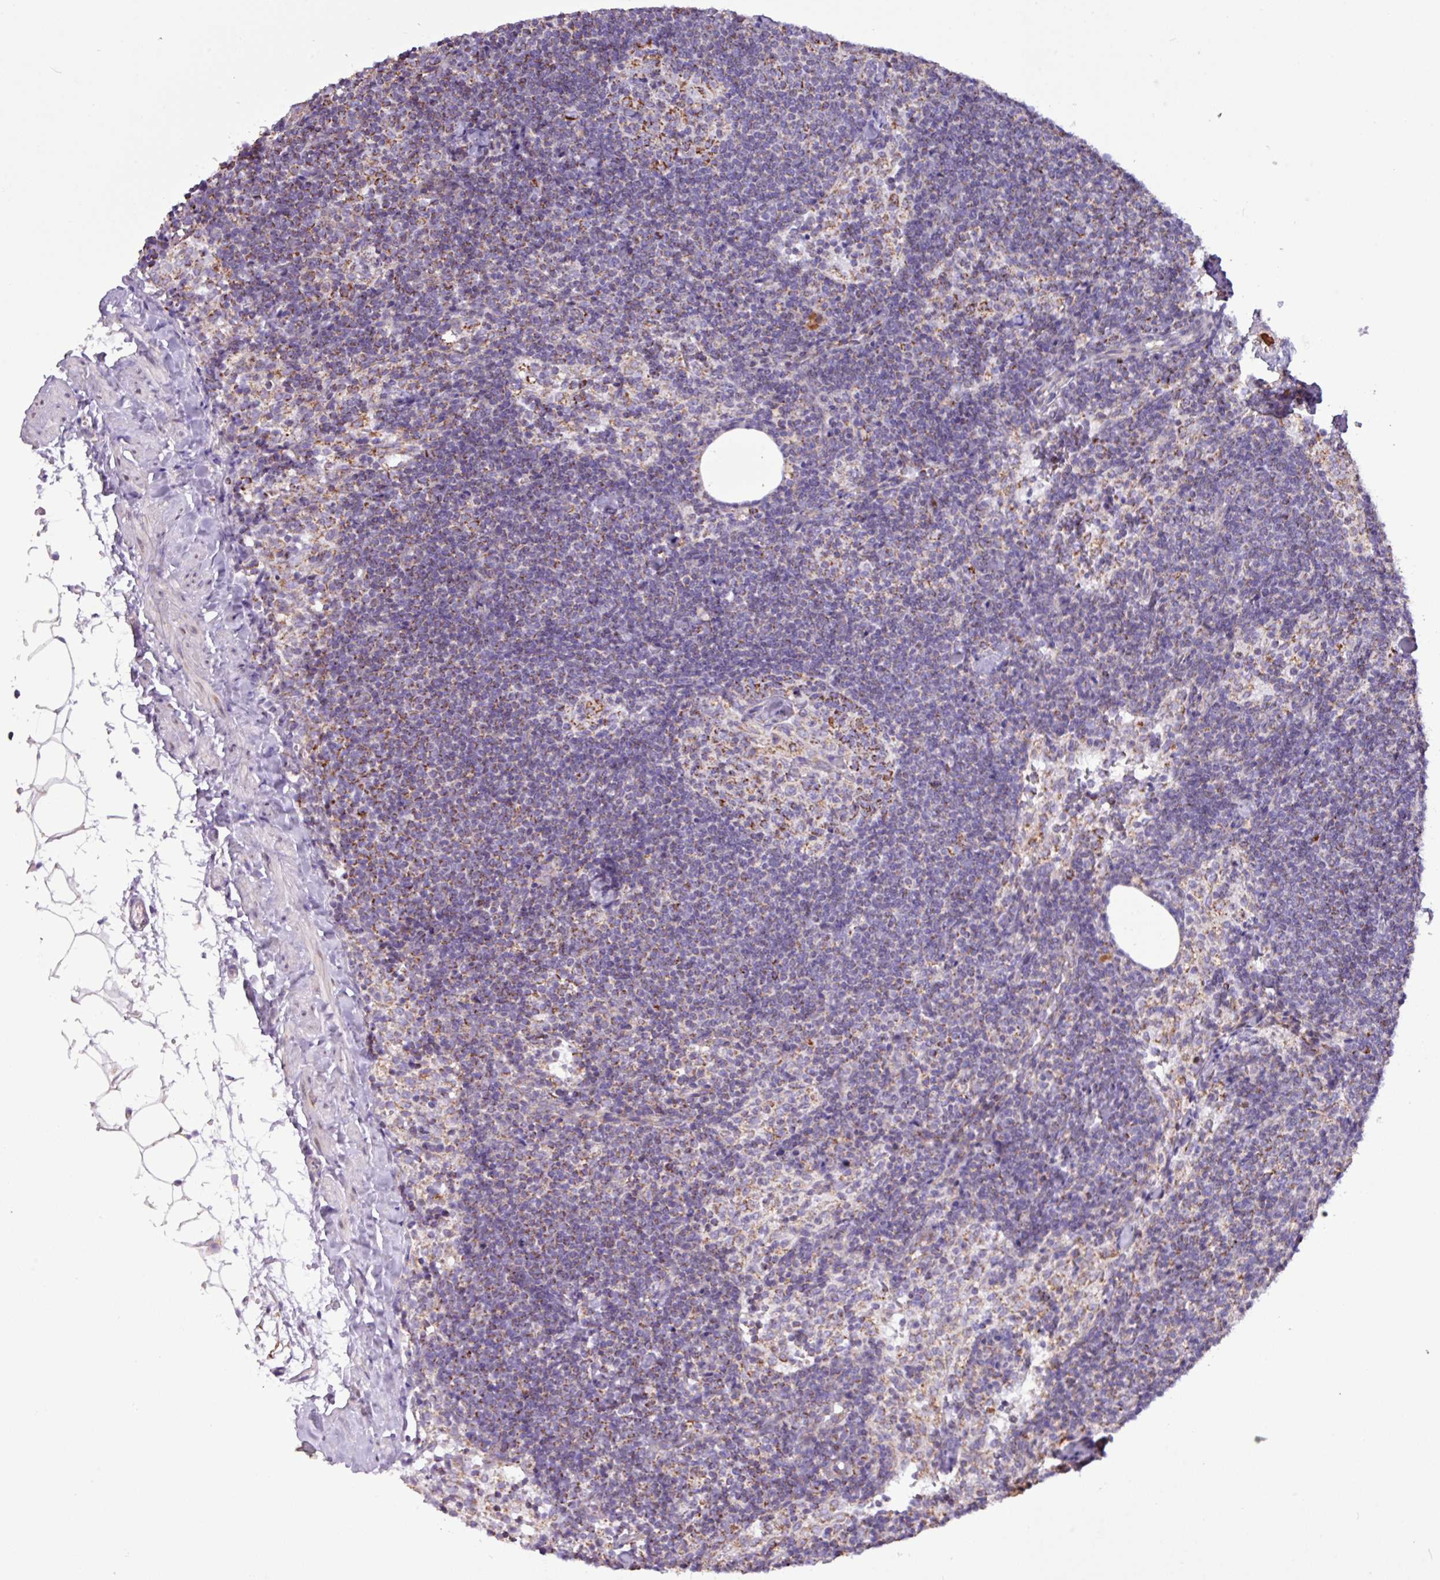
{"staining": {"intensity": "moderate", "quantity": "25%-75%", "location": "cytoplasmic/membranous"}, "tissue": "lymph node", "cell_type": "Germinal center cells", "image_type": "normal", "snomed": [{"axis": "morphology", "description": "Normal tissue, NOS"}, {"axis": "topography", "description": "Lymph node"}], "caption": "Brown immunohistochemical staining in unremarkable lymph node exhibits moderate cytoplasmic/membranous expression in about 25%-75% of germinal center cells.", "gene": "RTL3", "patient": {"sex": "female", "age": 52}}